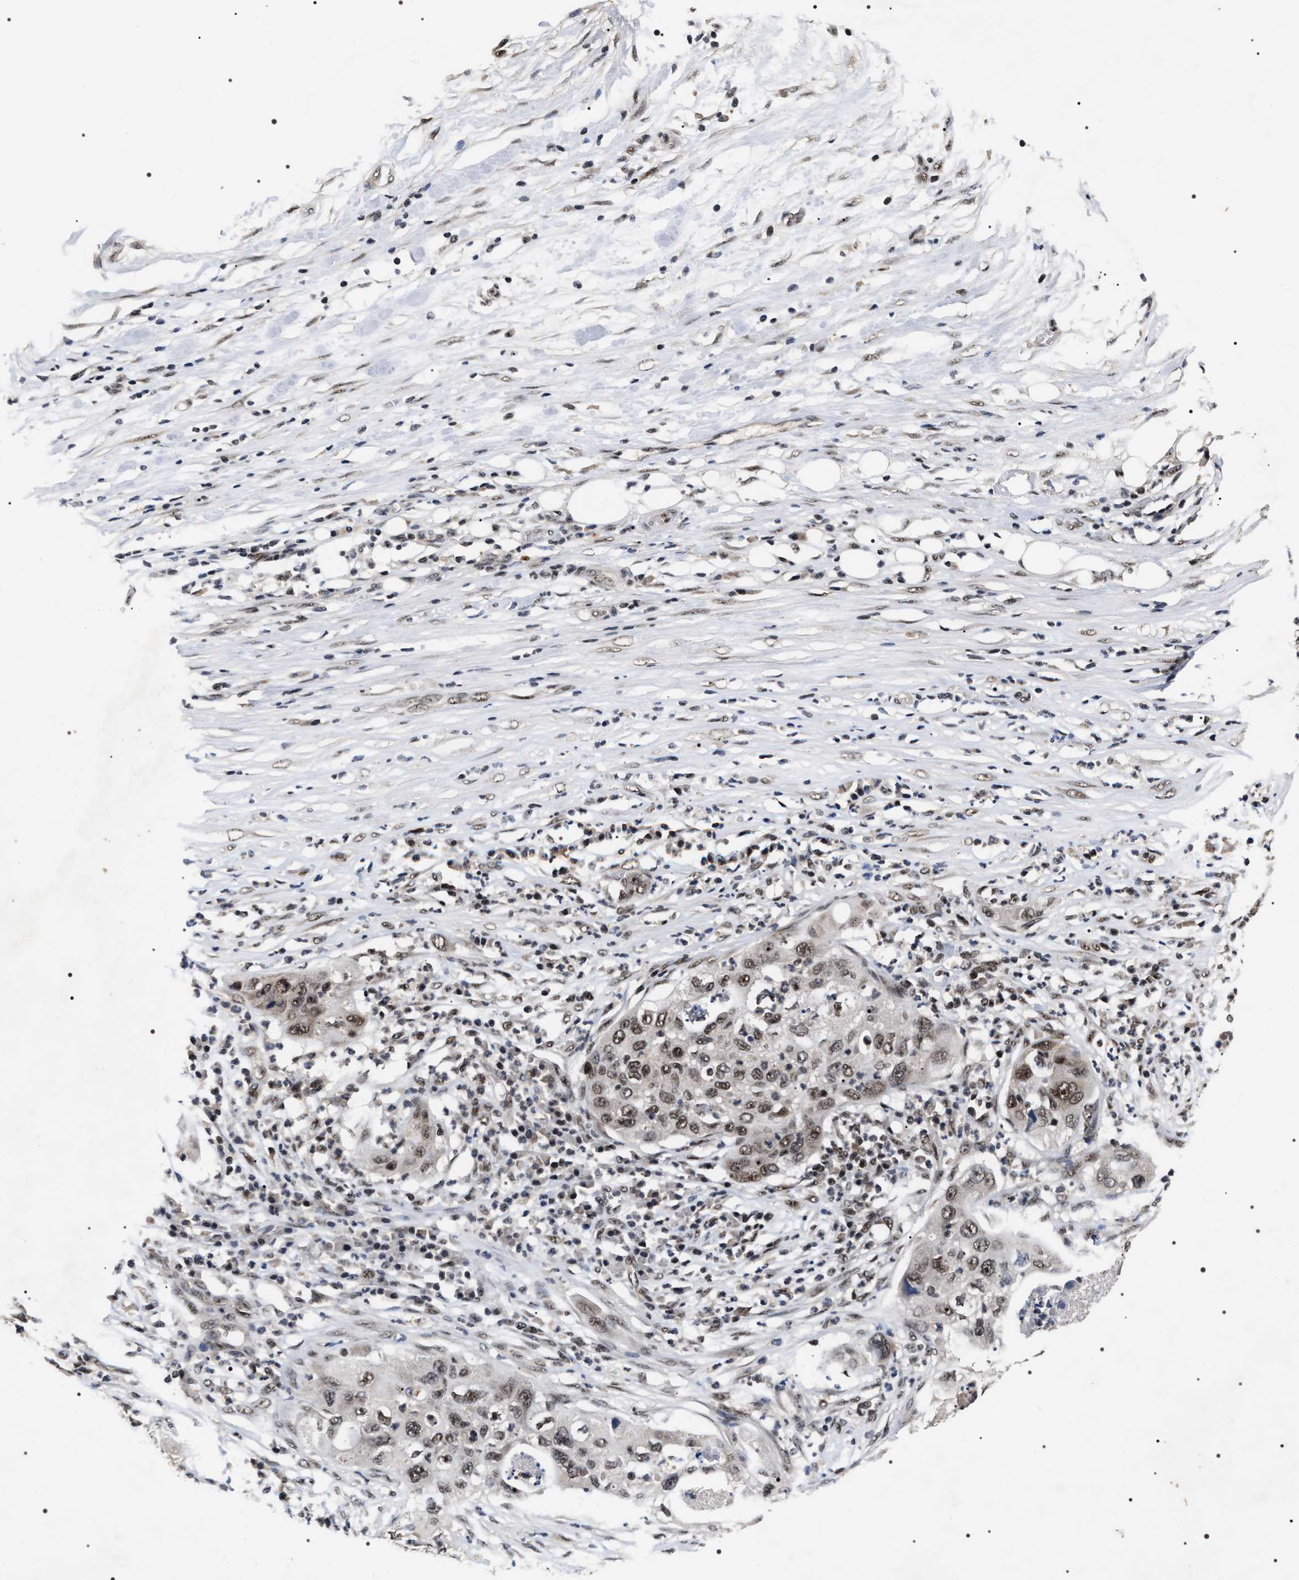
{"staining": {"intensity": "moderate", "quantity": ">75%", "location": "nuclear"}, "tissue": "pancreatic cancer", "cell_type": "Tumor cells", "image_type": "cancer", "snomed": [{"axis": "morphology", "description": "Adenocarcinoma, NOS"}, {"axis": "topography", "description": "Pancreas"}], "caption": "The micrograph demonstrates staining of pancreatic cancer (adenocarcinoma), revealing moderate nuclear protein expression (brown color) within tumor cells. The protein is shown in brown color, while the nuclei are stained blue.", "gene": "RRP1B", "patient": {"sex": "female", "age": 78}}